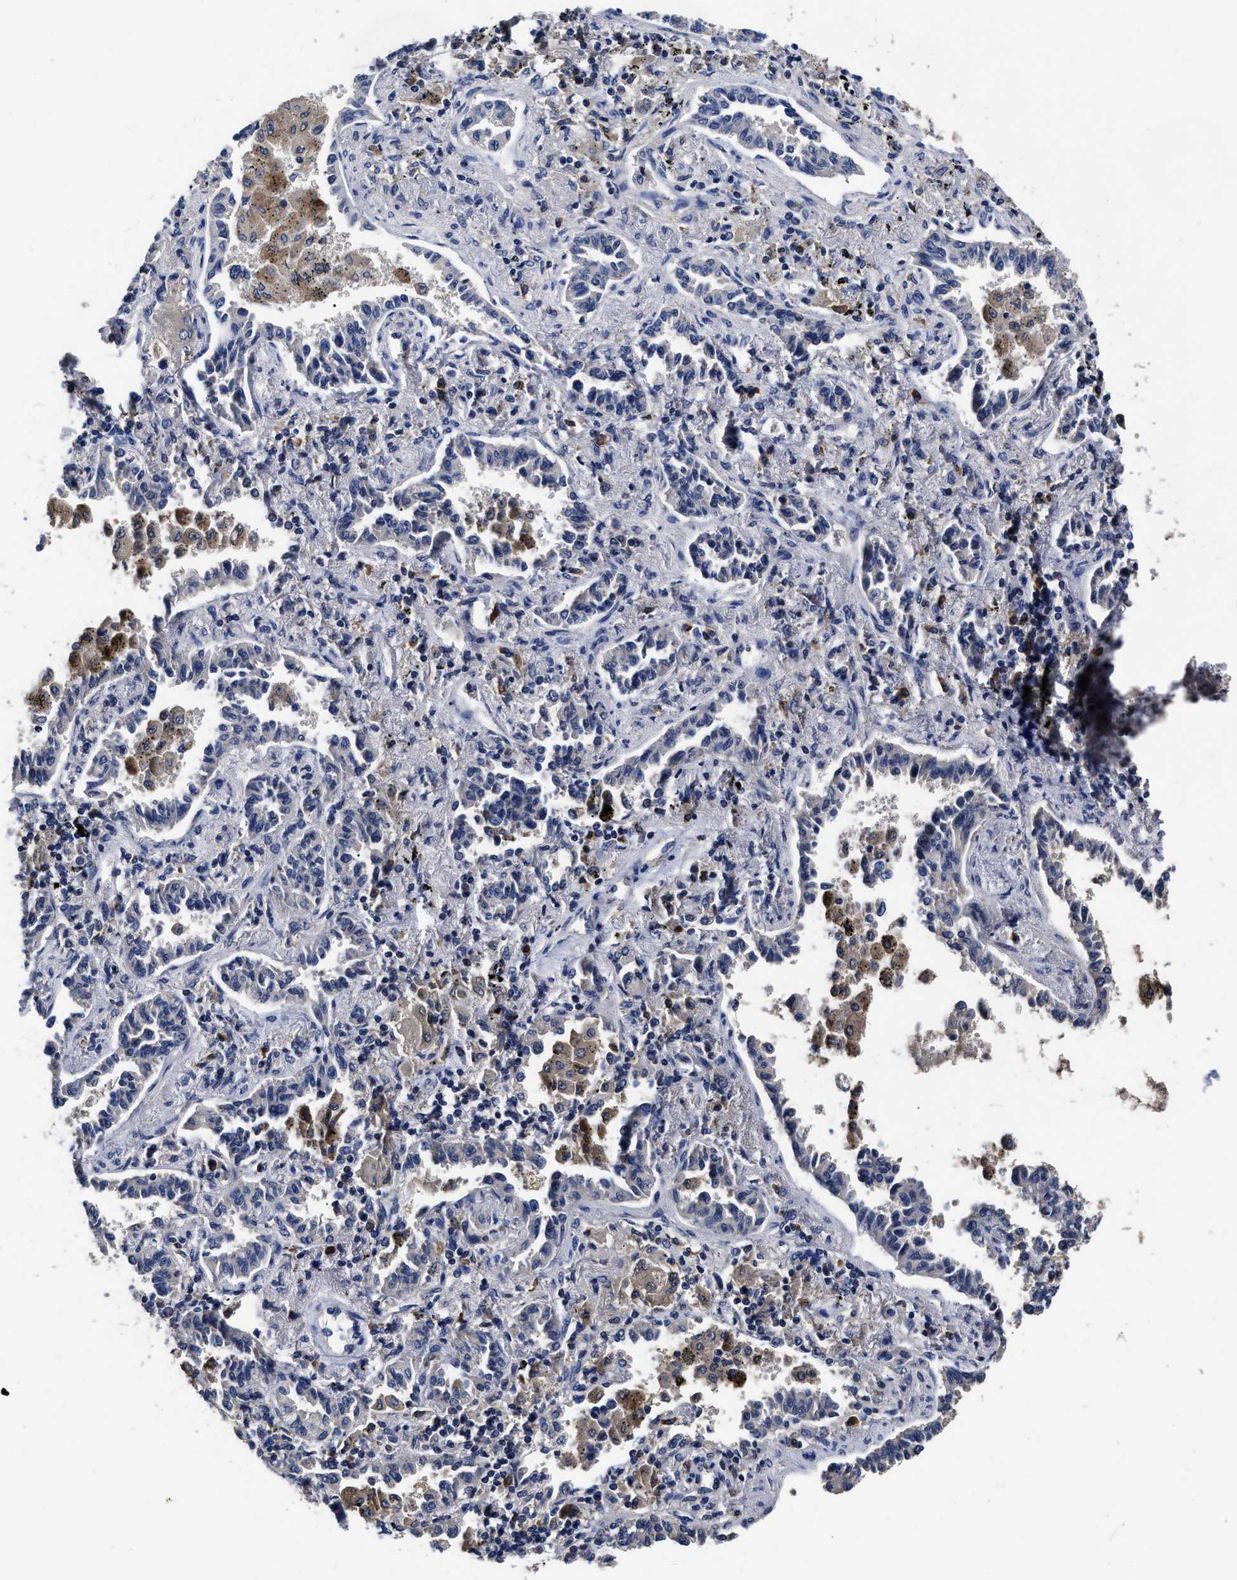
{"staining": {"intensity": "negative", "quantity": "none", "location": "none"}, "tissue": "lung cancer", "cell_type": "Tumor cells", "image_type": "cancer", "snomed": [{"axis": "morphology", "description": "Normal tissue, NOS"}, {"axis": "morphology", "description": "Adenocarcinoma, NOS"}, {"axis": "topography", "description": "Lung"}], "caption": "An immunohistochemistry histopathology image of lung cancer is shown. There is no staining in tumor cells of lung cancer.", "gene": "SOCS5", "patient": {"sex": "male", "age": 59}}